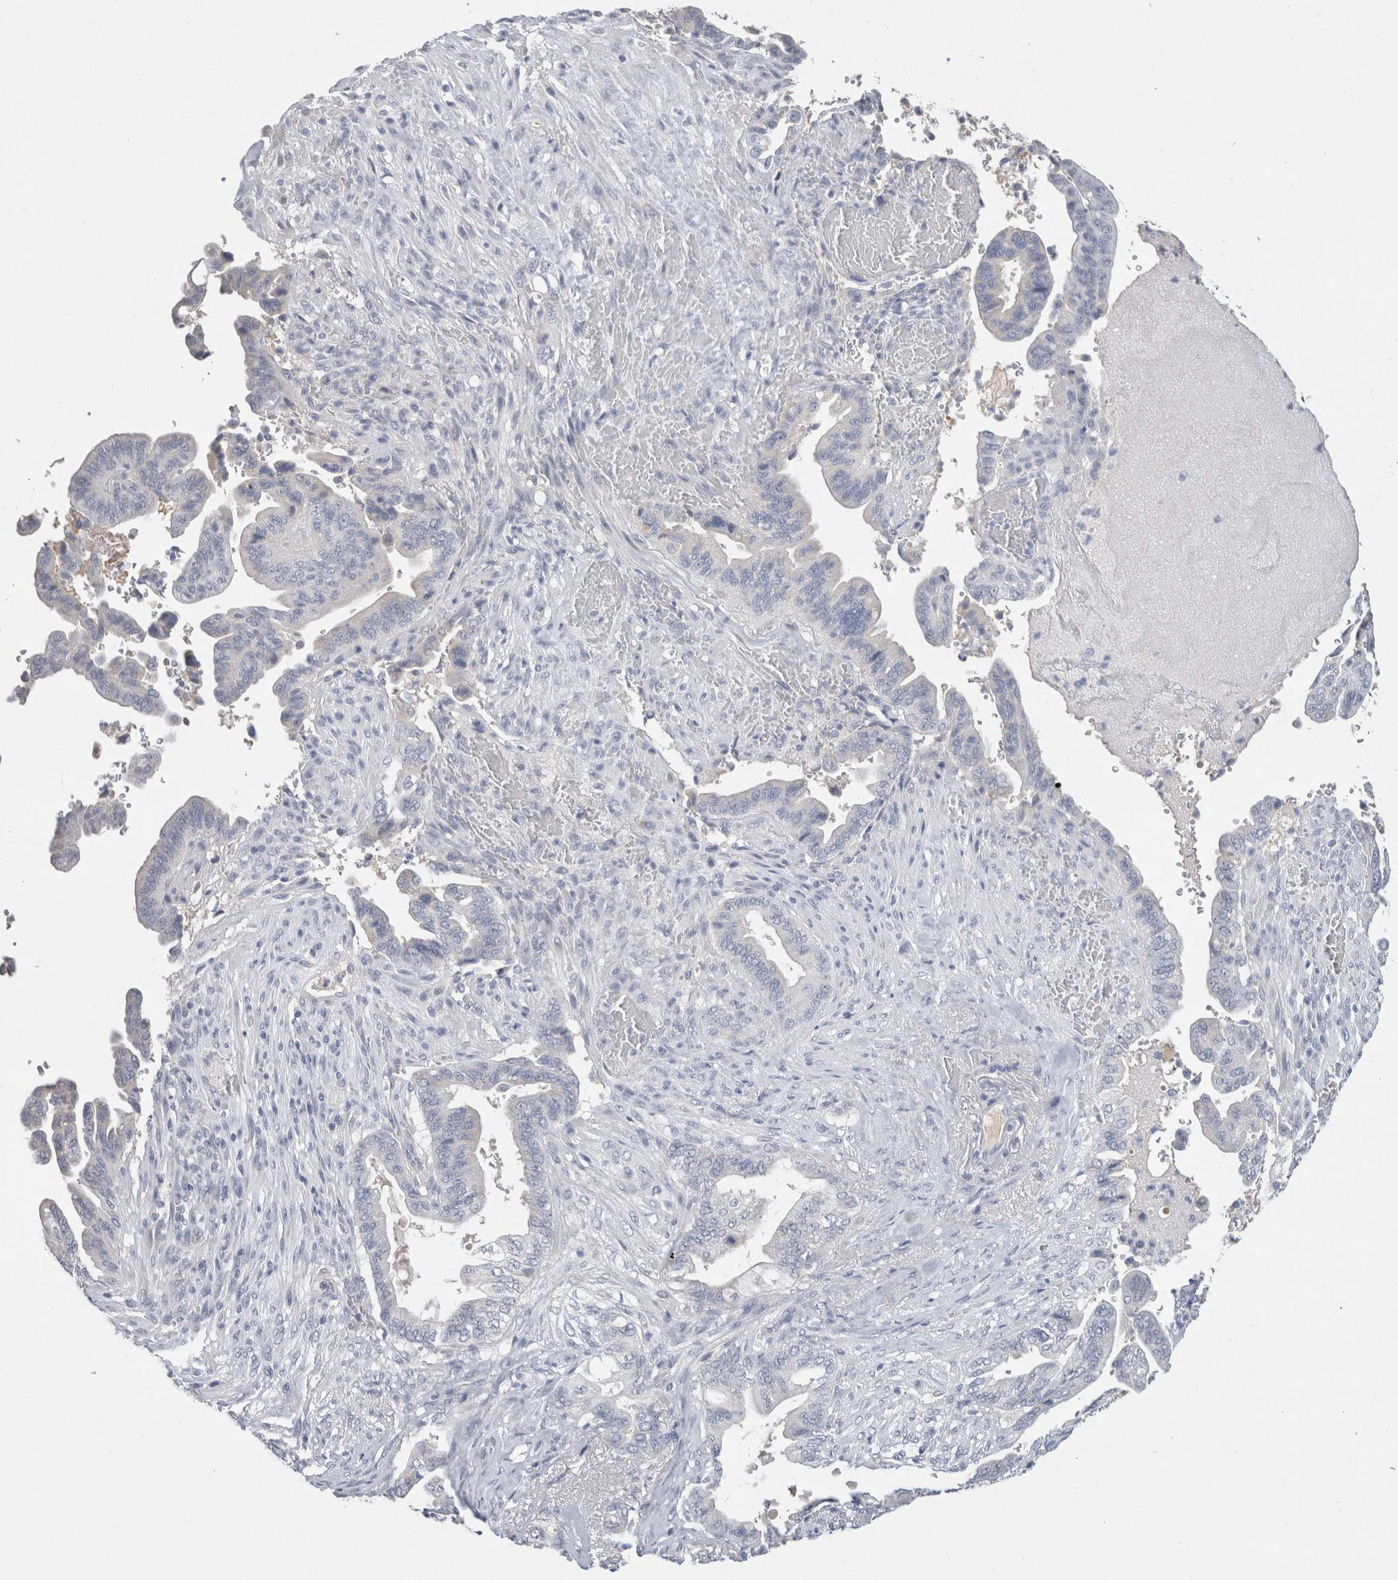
{"staining": {"intensity": "negative", "quantity": "none", "location": "none"}, "tissue": "pancreatic cancer", "cell_type": "Tumor cells", "image_type": "cancer", "snomed": [{"axis": "morphology", "description": "Adenocarcinoma, NOS"}, {"axis": "topography", "description": "Pancreas"}], "caption": "An immunohistochemistry (IHC) photomicrograph of pancreatic cancer (adenocarcinoma) is shown. There is no staining in tumor cells of pancreatic cancer (adenocarcinoma).", "gene": "SCGB1A1", "patient": {"sex": "male", "age": 70}}